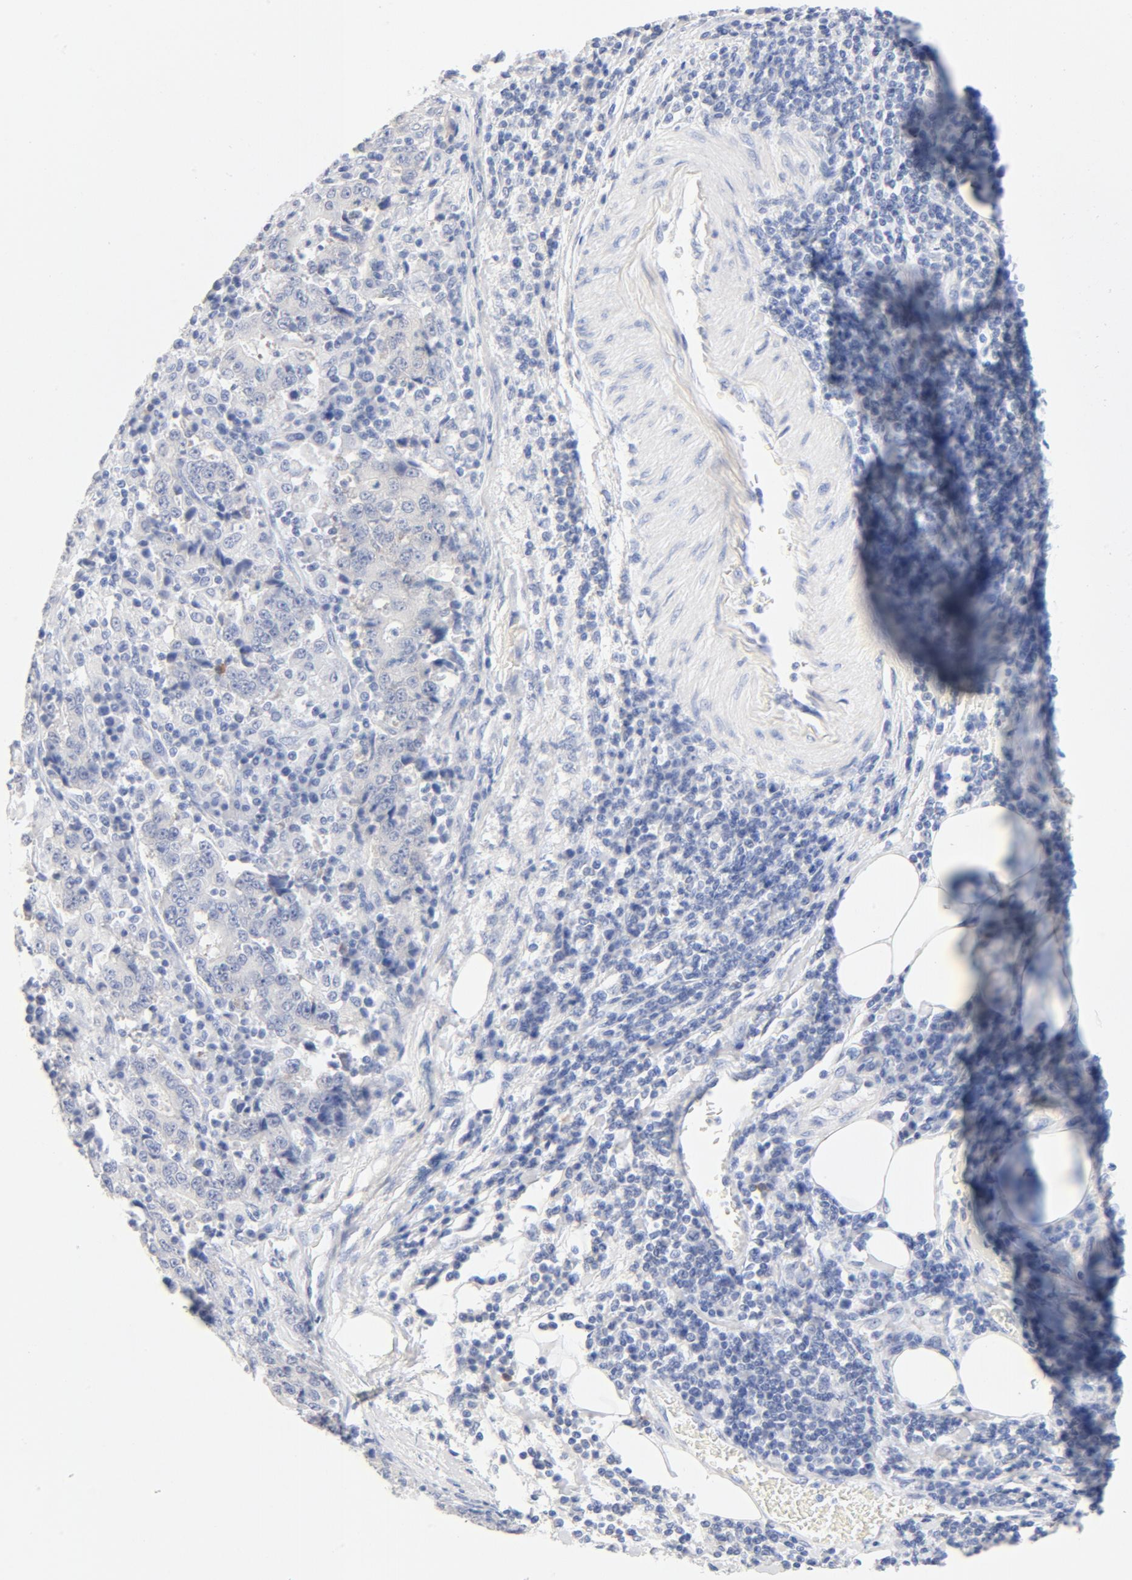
{"staining": {"intensity": "negative", "quantity": "none", "location": "none"}, "tissue": "stomach cancer", "cell_type": "Tumor cells", "image_type": "cancer", "snomed": [{"axis": "morphology", "description": "Normal tissue, NOS"}, {"axis": "morphology", "description": "Adenocarcinoma, NOS"}, {"axis": "topography", "description": "Stomach, upper"}, {"axis": "topography", "description": "Stomach"}], "caption": "An immunohistochemistry histopathology image of stomach cancer (adenocarcinoma) is shown. There is no staining in tumor cells of stomach cancer (adenocarcinoma). (DAB (3,3'-diaminobenzidine) immunohistochemistry visualized using brightfield microscopy, high magnification).", "gene": "HOMER1", "patient": {"sex": "male", "age": 59}}